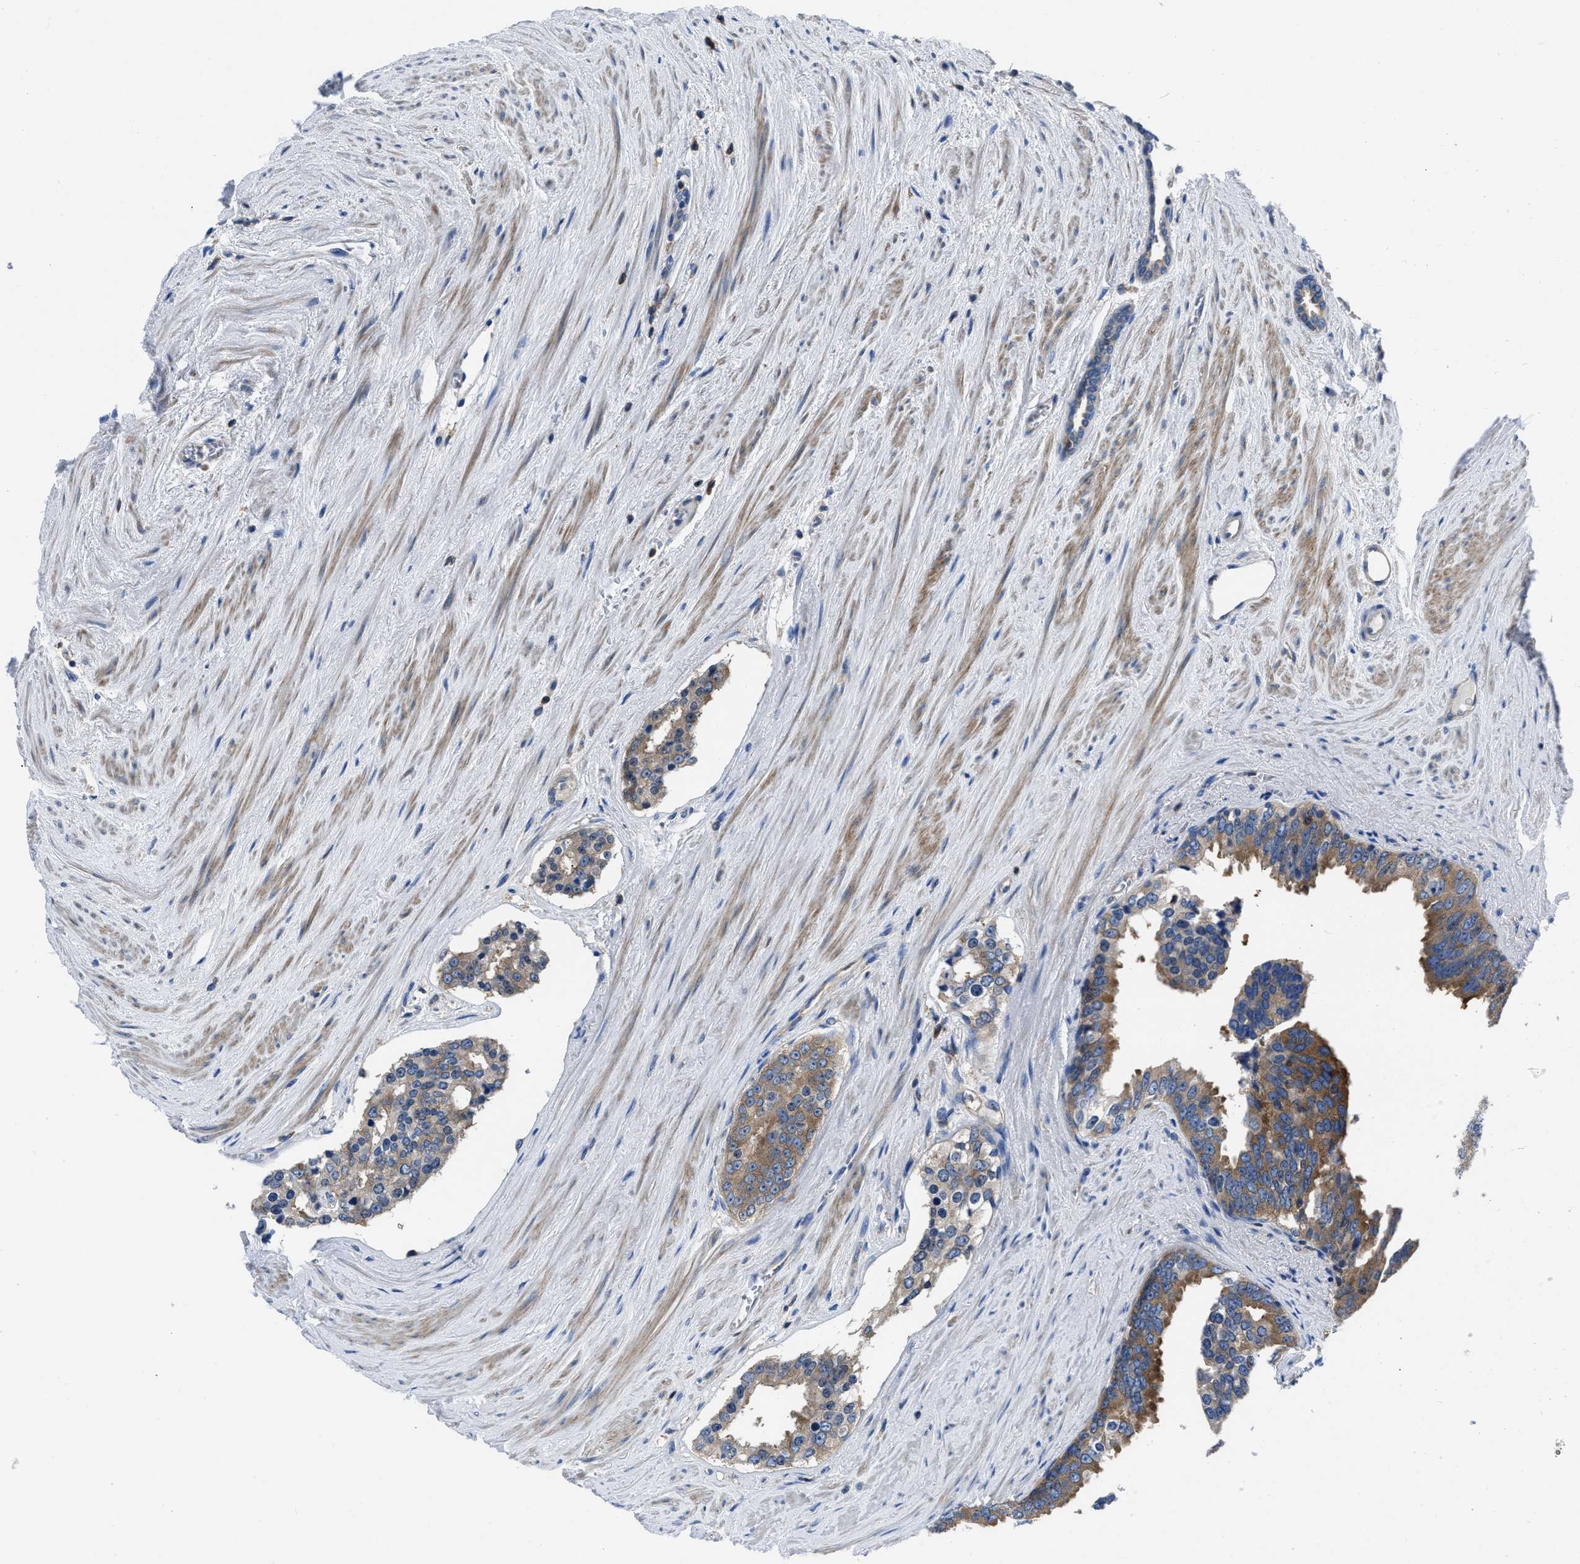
{"staining": {"intensity": "moderate", "quantity": ">75%", "location": "cytoplasmic/membranous"}, "tissue": "prostate cancer", "cell_type": "Tumor cells", "image_type": "cancer", "snomed": [{"axis": "morphology", "description": "Adenocarcinoma, High grade"}, {"axis": "topography", "description": "Prostate"}], "caption": "This image exhibits immunohistochemistry staining of human prostate cancer, with medium moderate cytoplasmic/membranous positivity in about >75% of tumor cells.", "gene": "YARS1", "patient": {"sex": "male", "age": 71}}